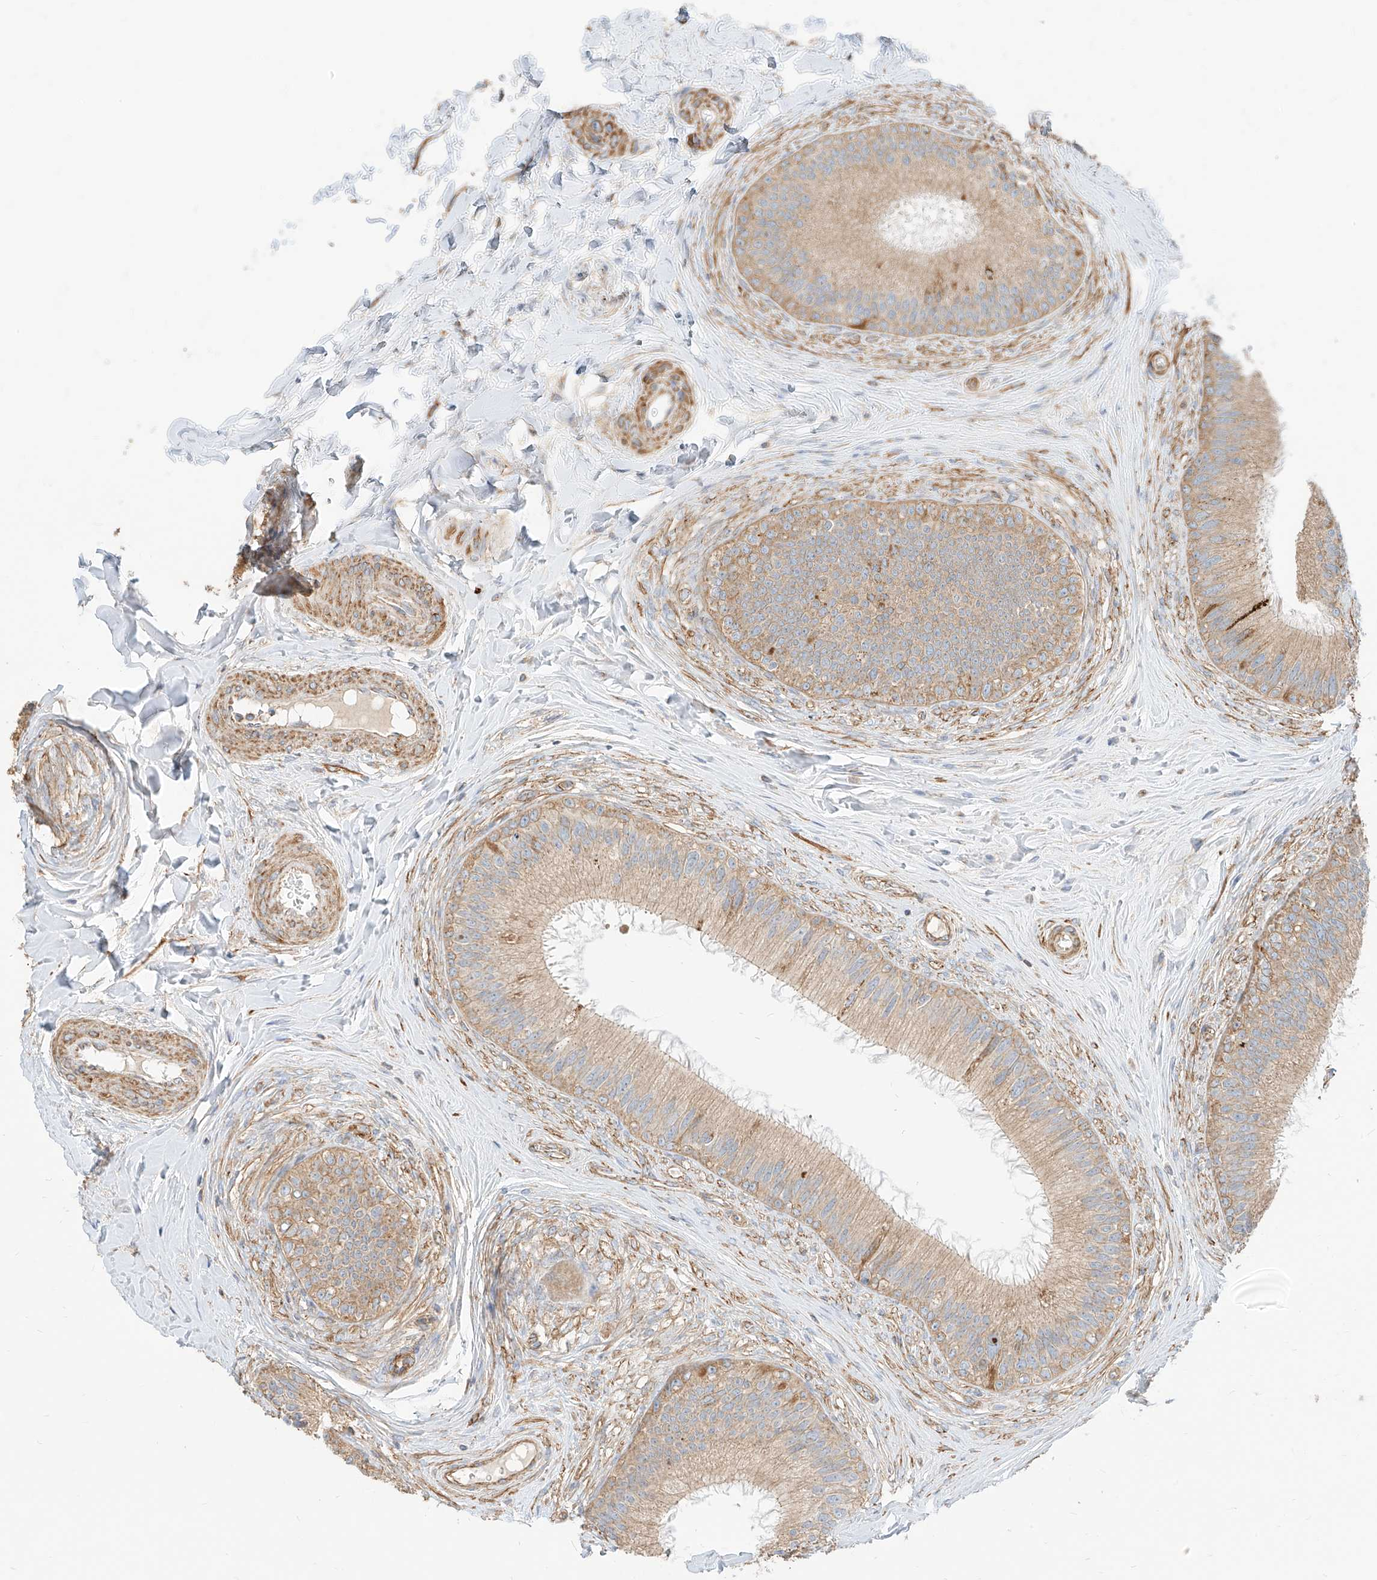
{"staining": {"intensity": "weak", "quantity": ">75%", "location": "cytoplasmic/membranous"}, "tissue": "epididymis", "cell_type": "Glandular cells", "image_type": "normal", "snomed": [{"axis": "morphology", "description": "Normal tissue, NOS"}, {"axis": "topography", "description": "Epididymis"}], "caption": "Immunohistochemistry (IHC) histopathology image of unremarkable epididymis: human epididymis stained using IHC exhibits low levels of weak protein expression localized specifically in the cytoplasmic/membranous of glandular cells, appearing as a cytoplasmic/membranous brown color.", "gene": "PLCL1", "patient": {"sex": "male", "age": 27}}